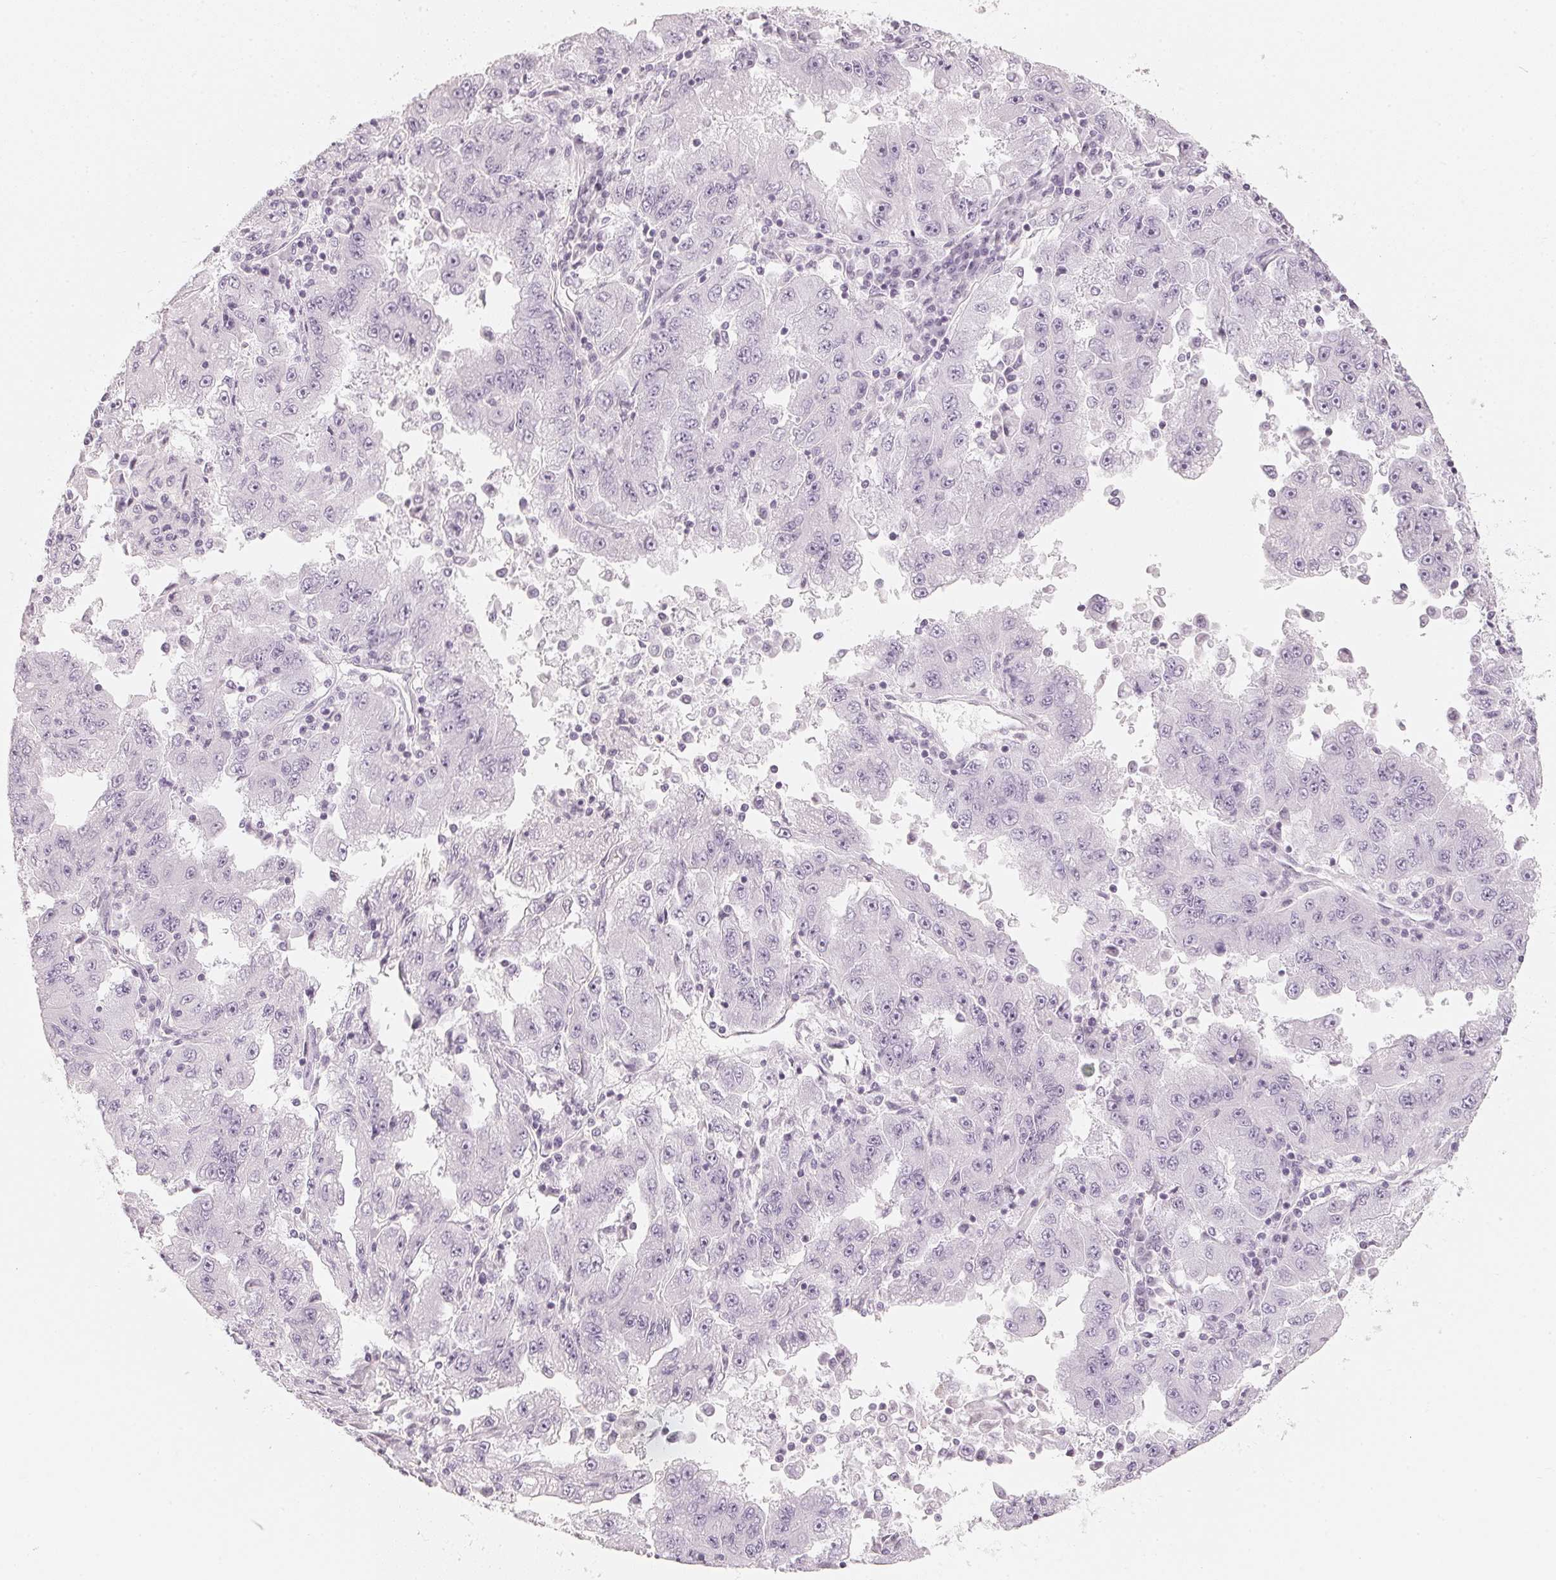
{"staining": {"intensity": "negative", "quantity": "none", "location": "none"}, "tissue": "lung cancer", "cell_type": "Tumor cells", "image_type": "cancer", "snomed": [{"axis": "morphology", "description": "Adenocarcinoma, NOS"}, {"axis": "morphology", "description": "Adenocarcinoma primary or metastatic"}, {"axis": "topography", "description": "Lung"}], "caption": "High power microscopy histopathology image of an immunohistochemistry (IHC) micrograph of adenocarcinoma primary or metastatic (lung), revealing no significant positivity in tumor cells.", "gene": "SLC22A8", "patient": {"sex": "male", "age": 74}}